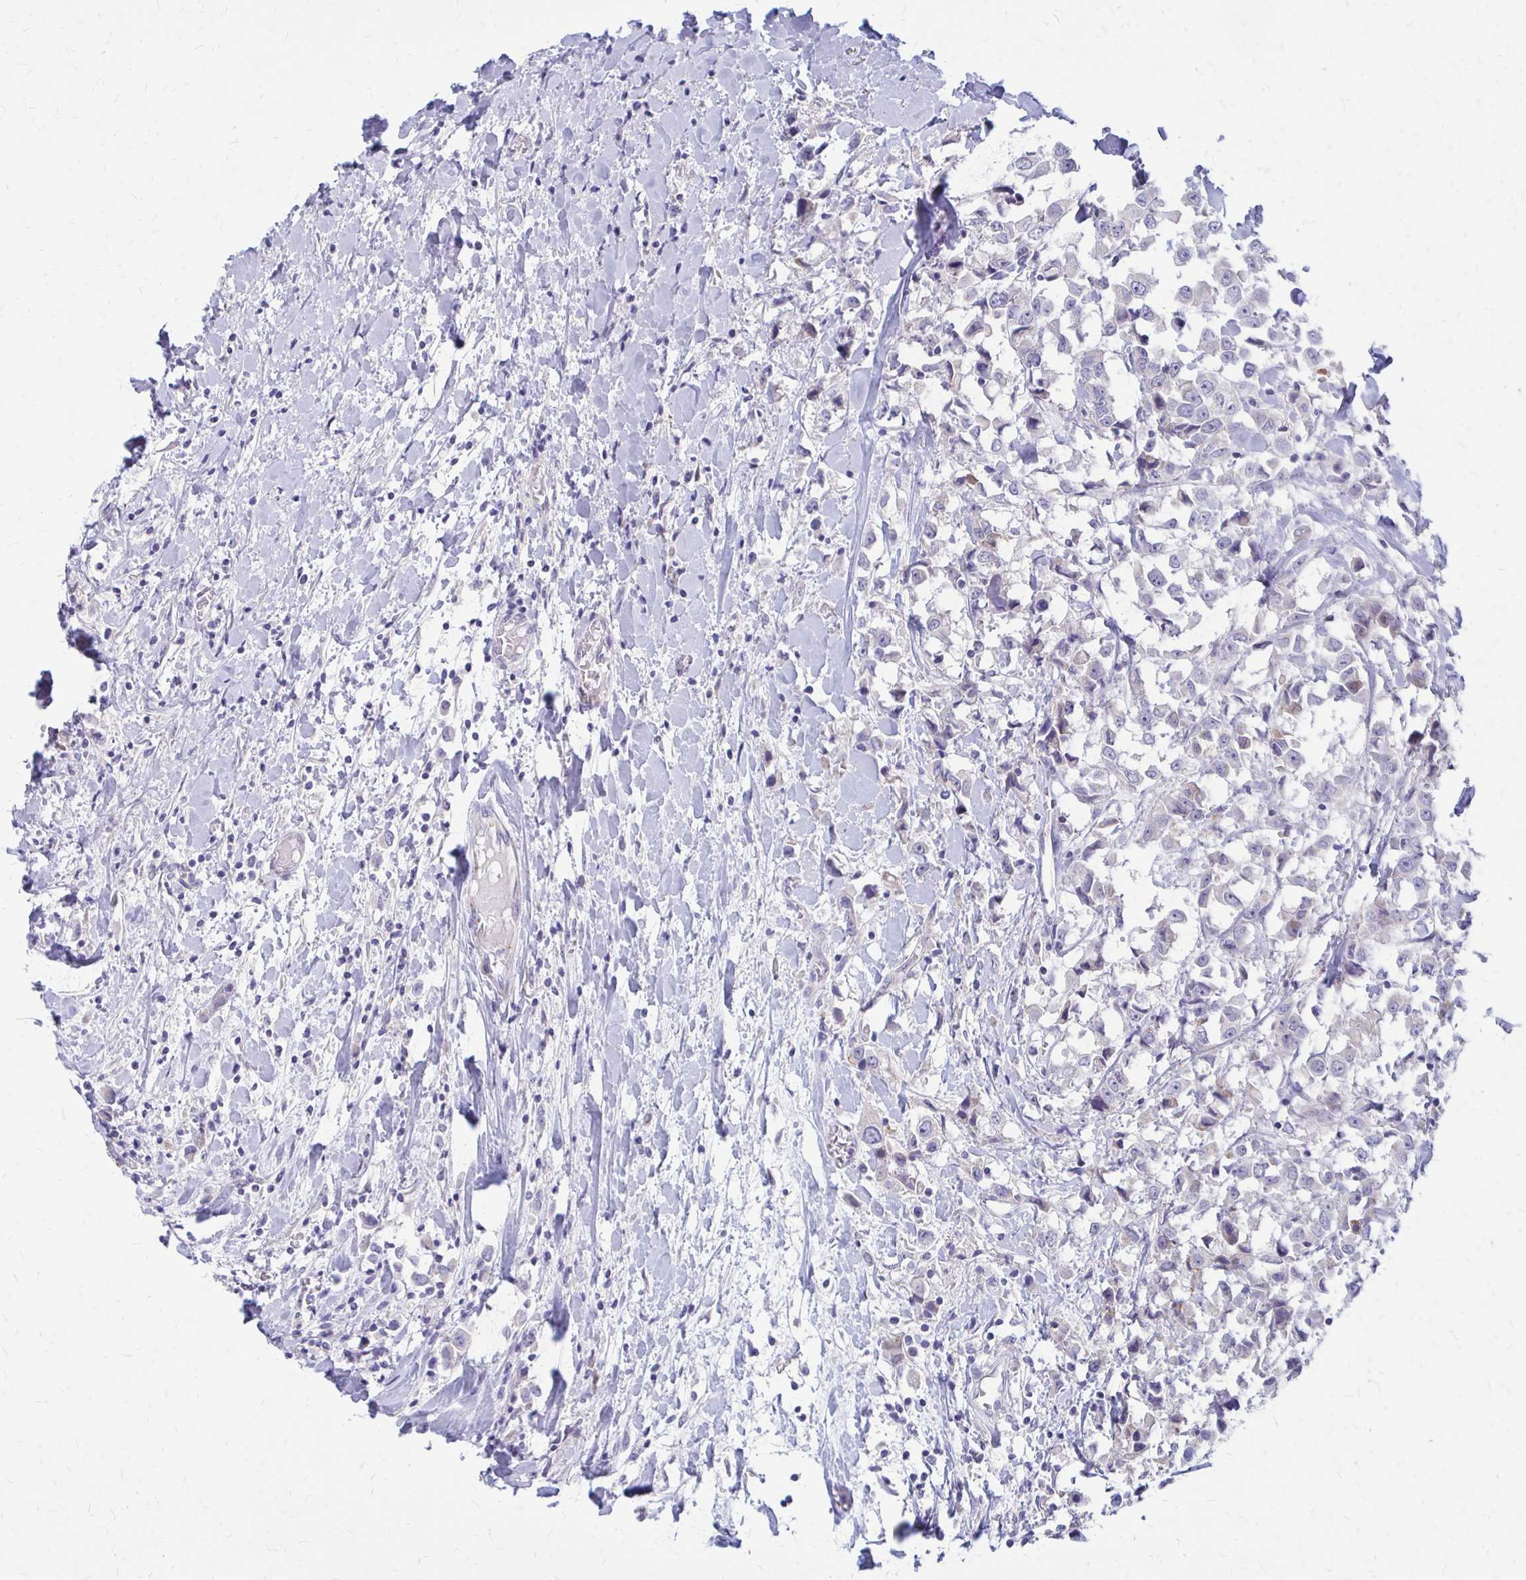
{"staining": {"intensity": "negative", "quantity": "none", "location": "none"}, "tissue": "breast cancer", "cell_type": "Tumor cells", "image_type": "cancer", "snomed": [{"axis": "morphology", "description": "Duct carcinoma"}, {"axis": "topography", "description": "Breast"}], "caption": "An immunohistochemistry photomicrograph of breast cancer is shown. There is no staining in tumor cells of breast cancer.", "gene": "GLYATL2", "patient": {"sex": "female", "age": 61}}